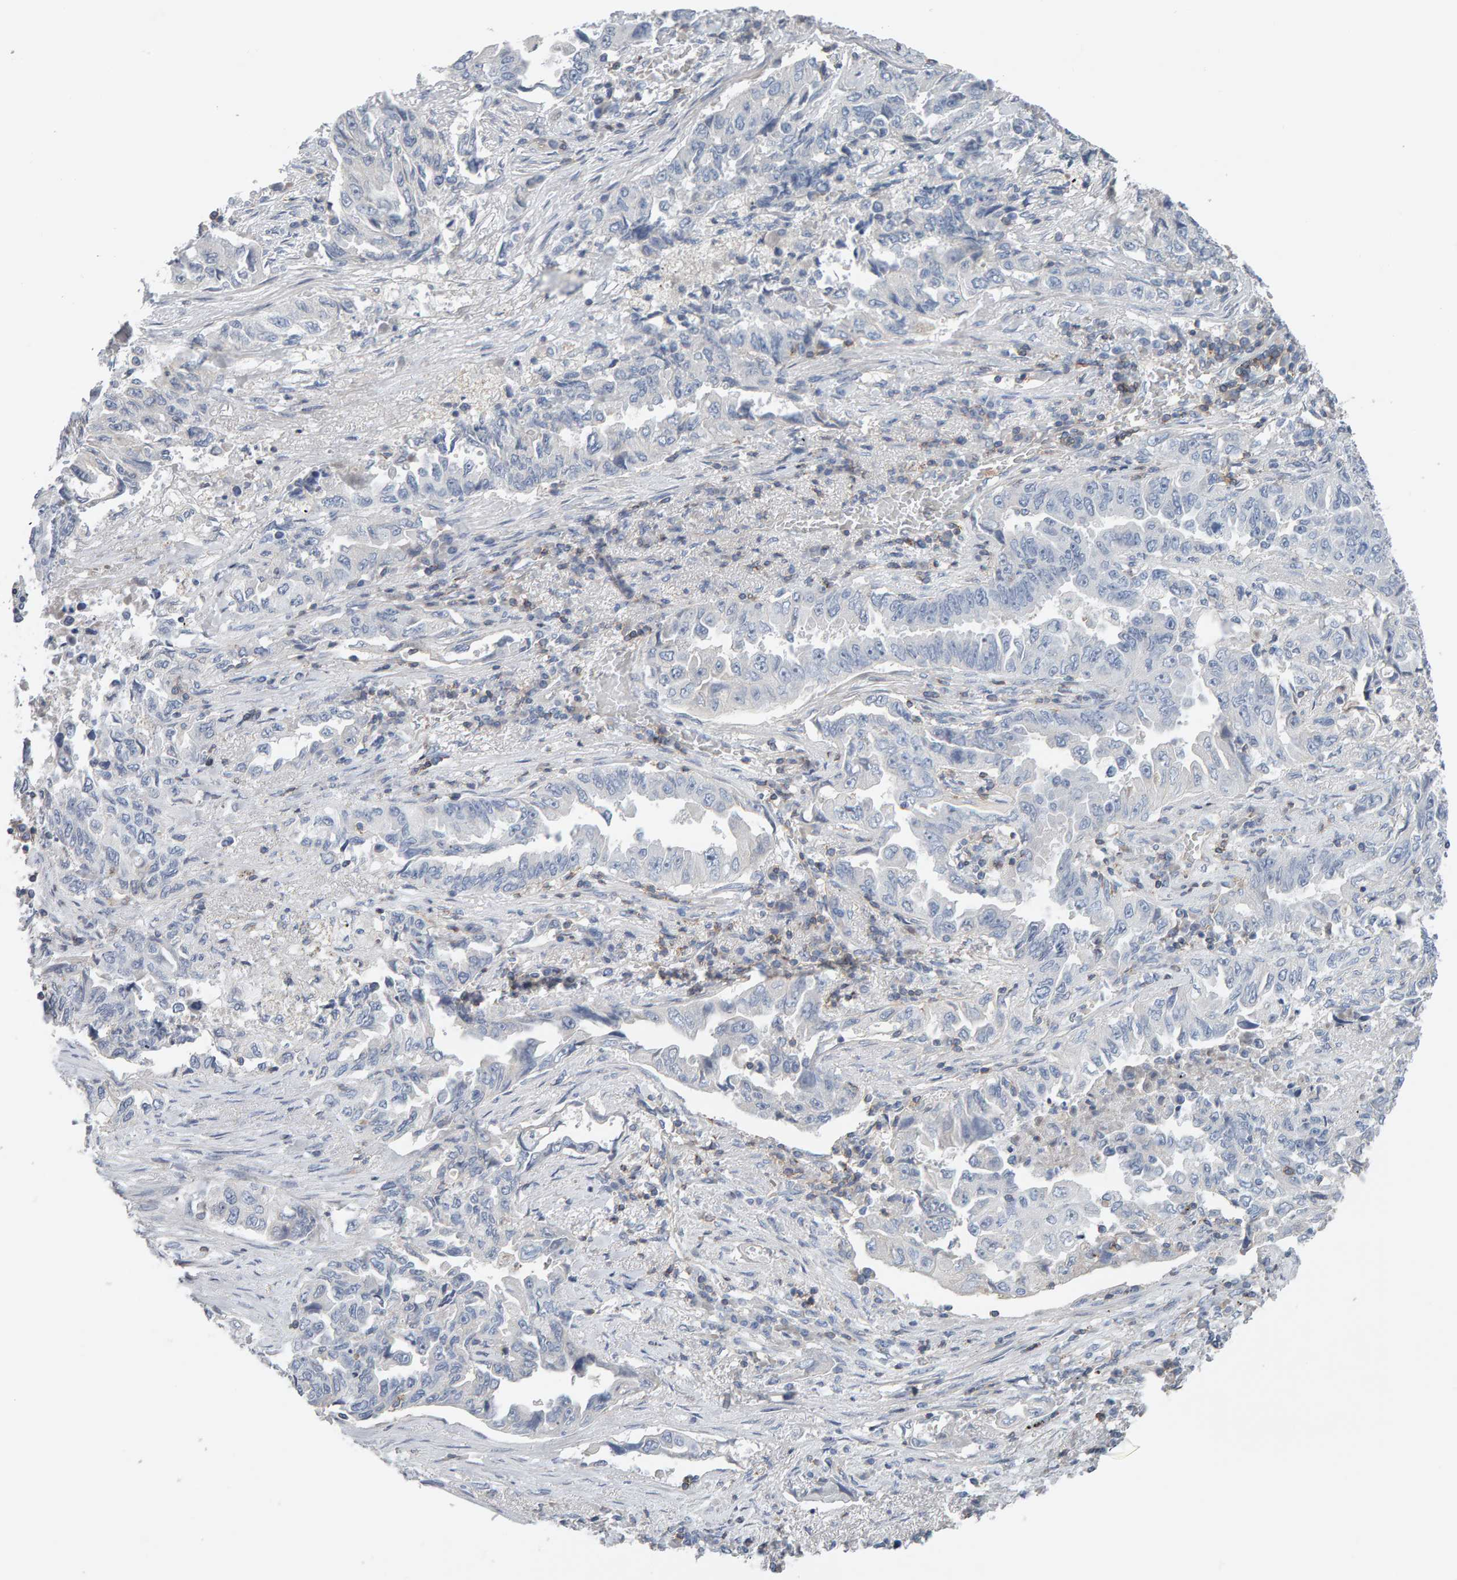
{"staining": {"intensity": "negative", "quantity": "none", "location": "none"}, "tissue": "lung cancer", "cell_type": "Tumor cells", "image_type": "cancer", "snomed": [{"axis": "morphology", "description": "Adenocarcinoma, NOS"}, {"axis": "topography", "description": "Lung"}], "caption": "DAB (3,3'-diaminobenzidine) immunohistochemical staining of lung adenocarcinoma shows no significant staining in tumor cells.", "gene": "FYN", "patient": {"sex": "female", "age": 51}}